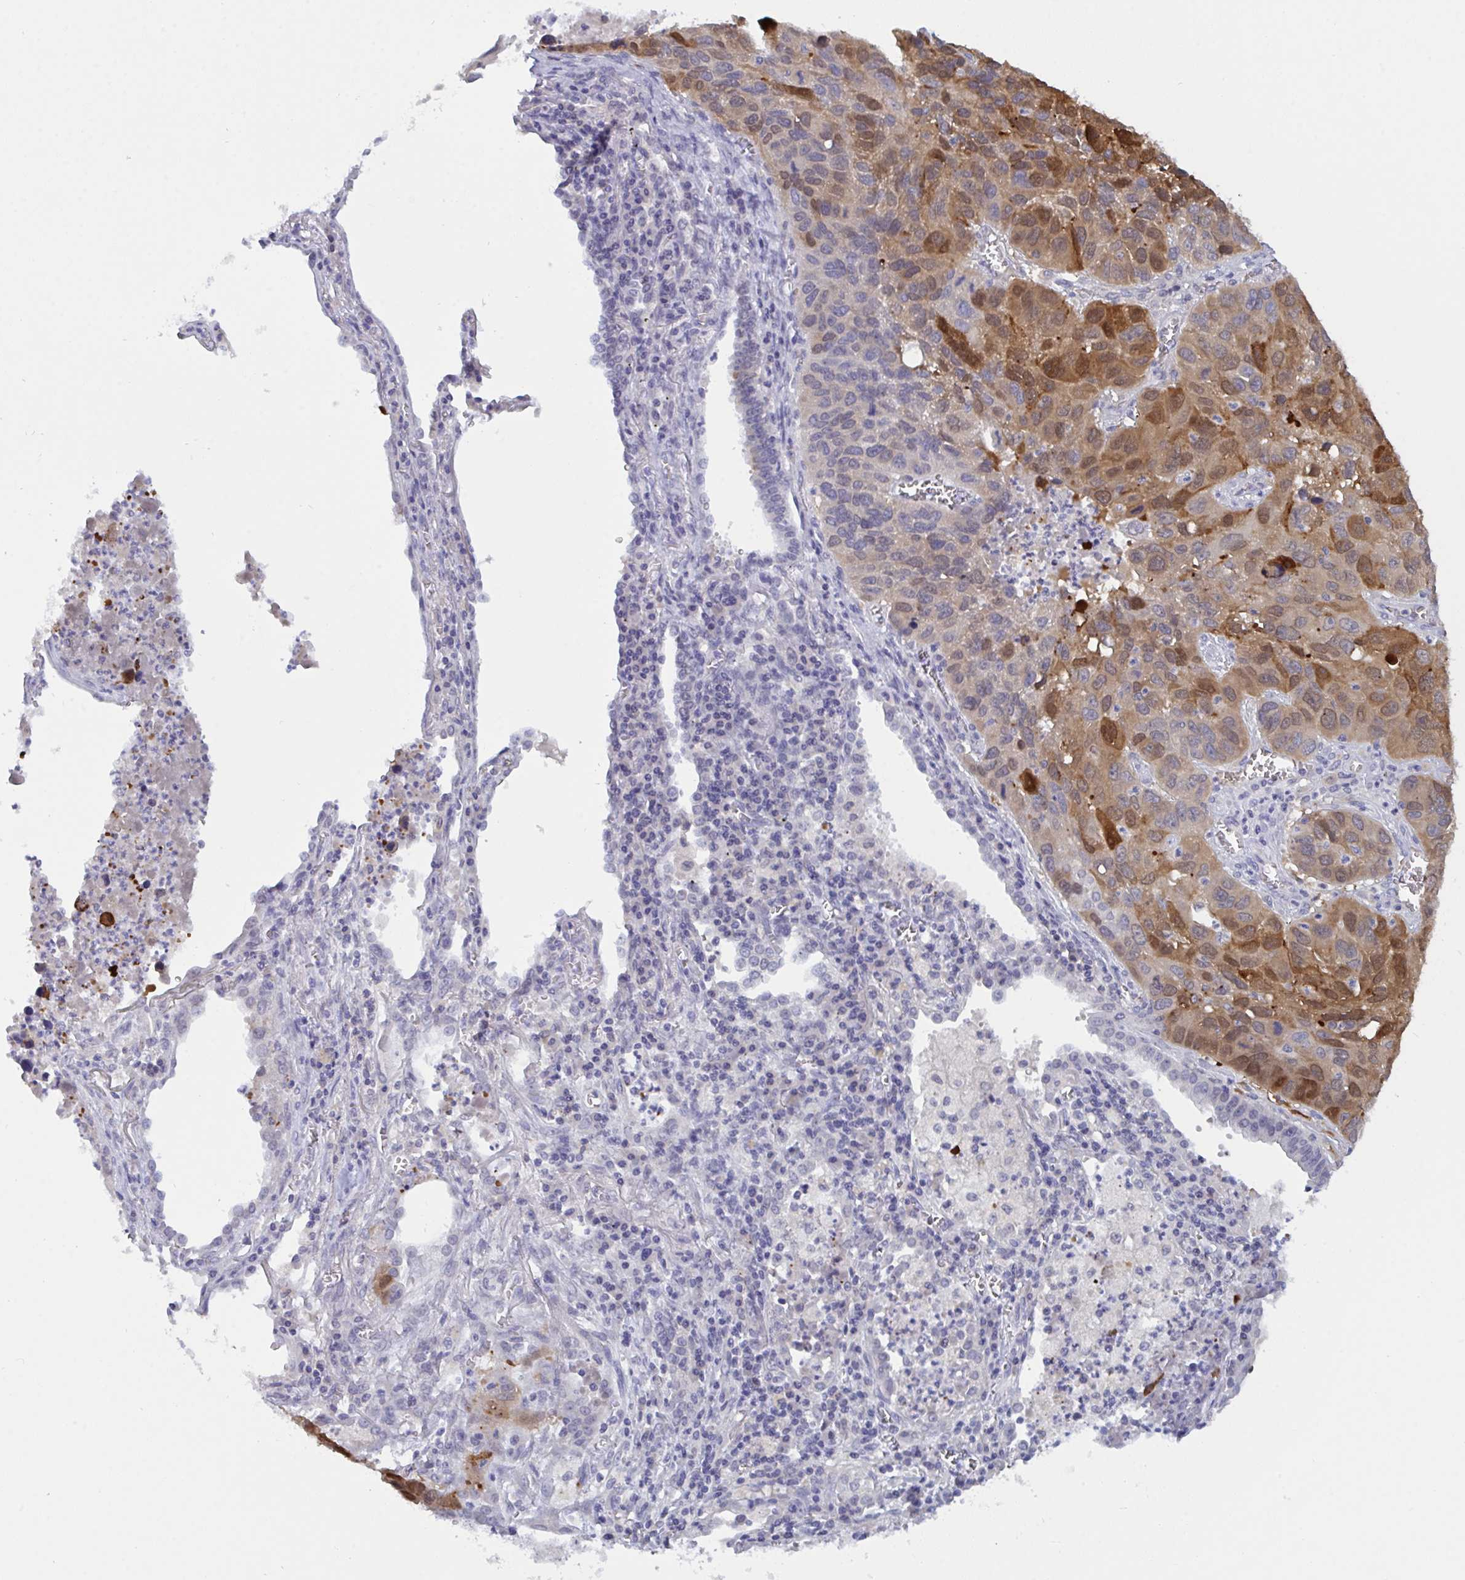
{"staining": {"intensity": "moderate", "quantity": "25%-75%", "location": "cytoplasmic/membranous"}, "tissue": "lung cancer", "cell_type": "Tumor cells", "image_type": "cancer", "snomed": [{"axis": "morphology", "description": "Squamous cell carcinoma, NOS"}, {"axis": "topography", "description": "Lung"}], "caption": "A brown stain highlights moderate cytoplasmic/membranous positivity of a protein in human lung cancer (squamous cell carcinoma) tumor cells.", "gene": "SERPINB13", "patient": {"sex": "female", "age": 61}}